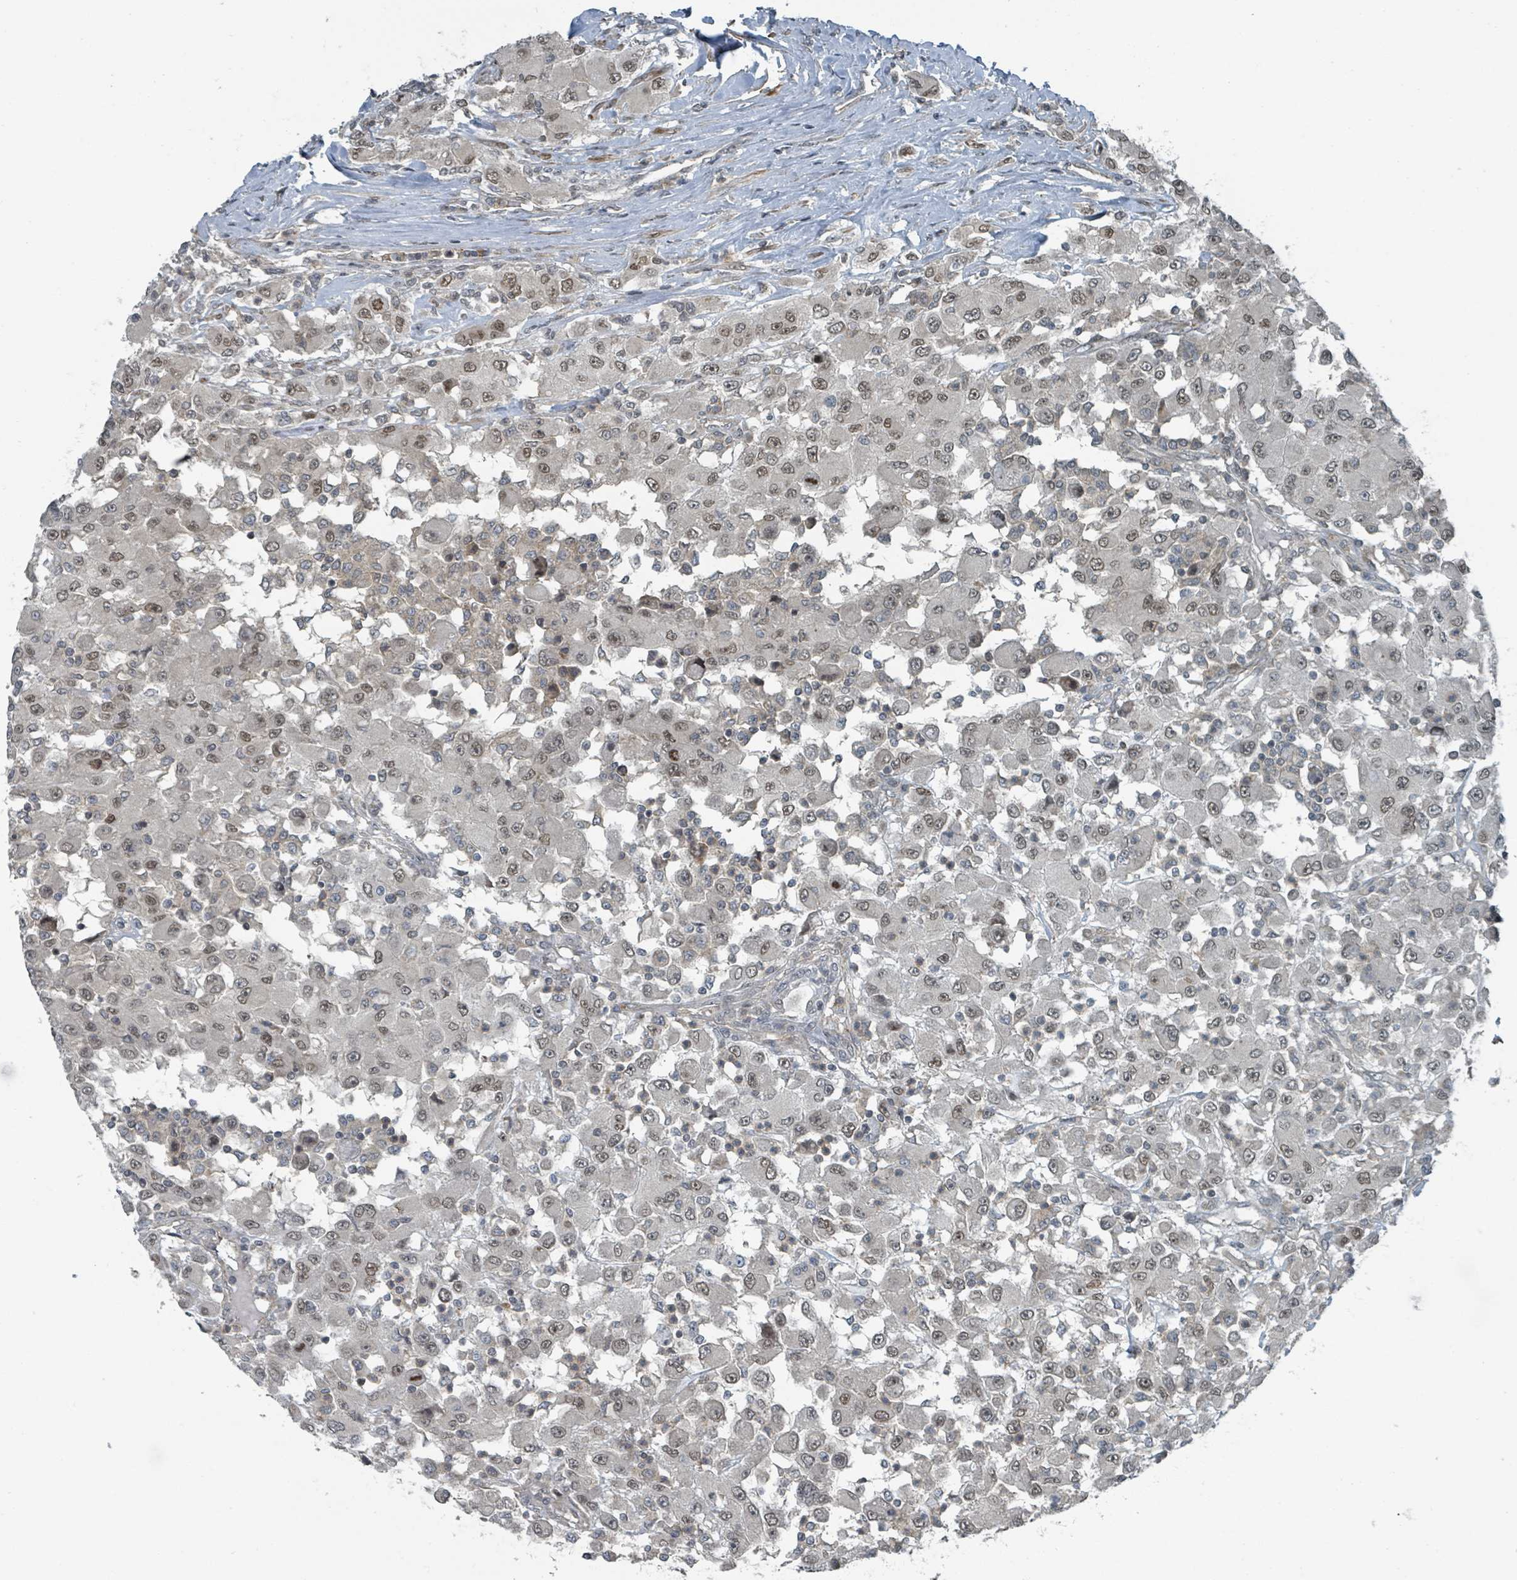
{"staining": {"intensity": "moderate", "quantity": "<25%", "location": "nuclear"}, "tissue": "renal cancer", "cell_type": "Tumor cells", "image_type": "cancer", "snomed": [{"axis": "morphology", "description": "Adenocarcinoma, NOS"}, {"axis": "topography", "description": "Kidney"}], "caption": "This is a photomicrograph of immunohistochemistry staining of renal cancer (adenocarcinoma), which shows moderate staining in the nuclear of tumor cells.", "gene": "PHIP", "patient": {"sex": "female", "age": 67}}